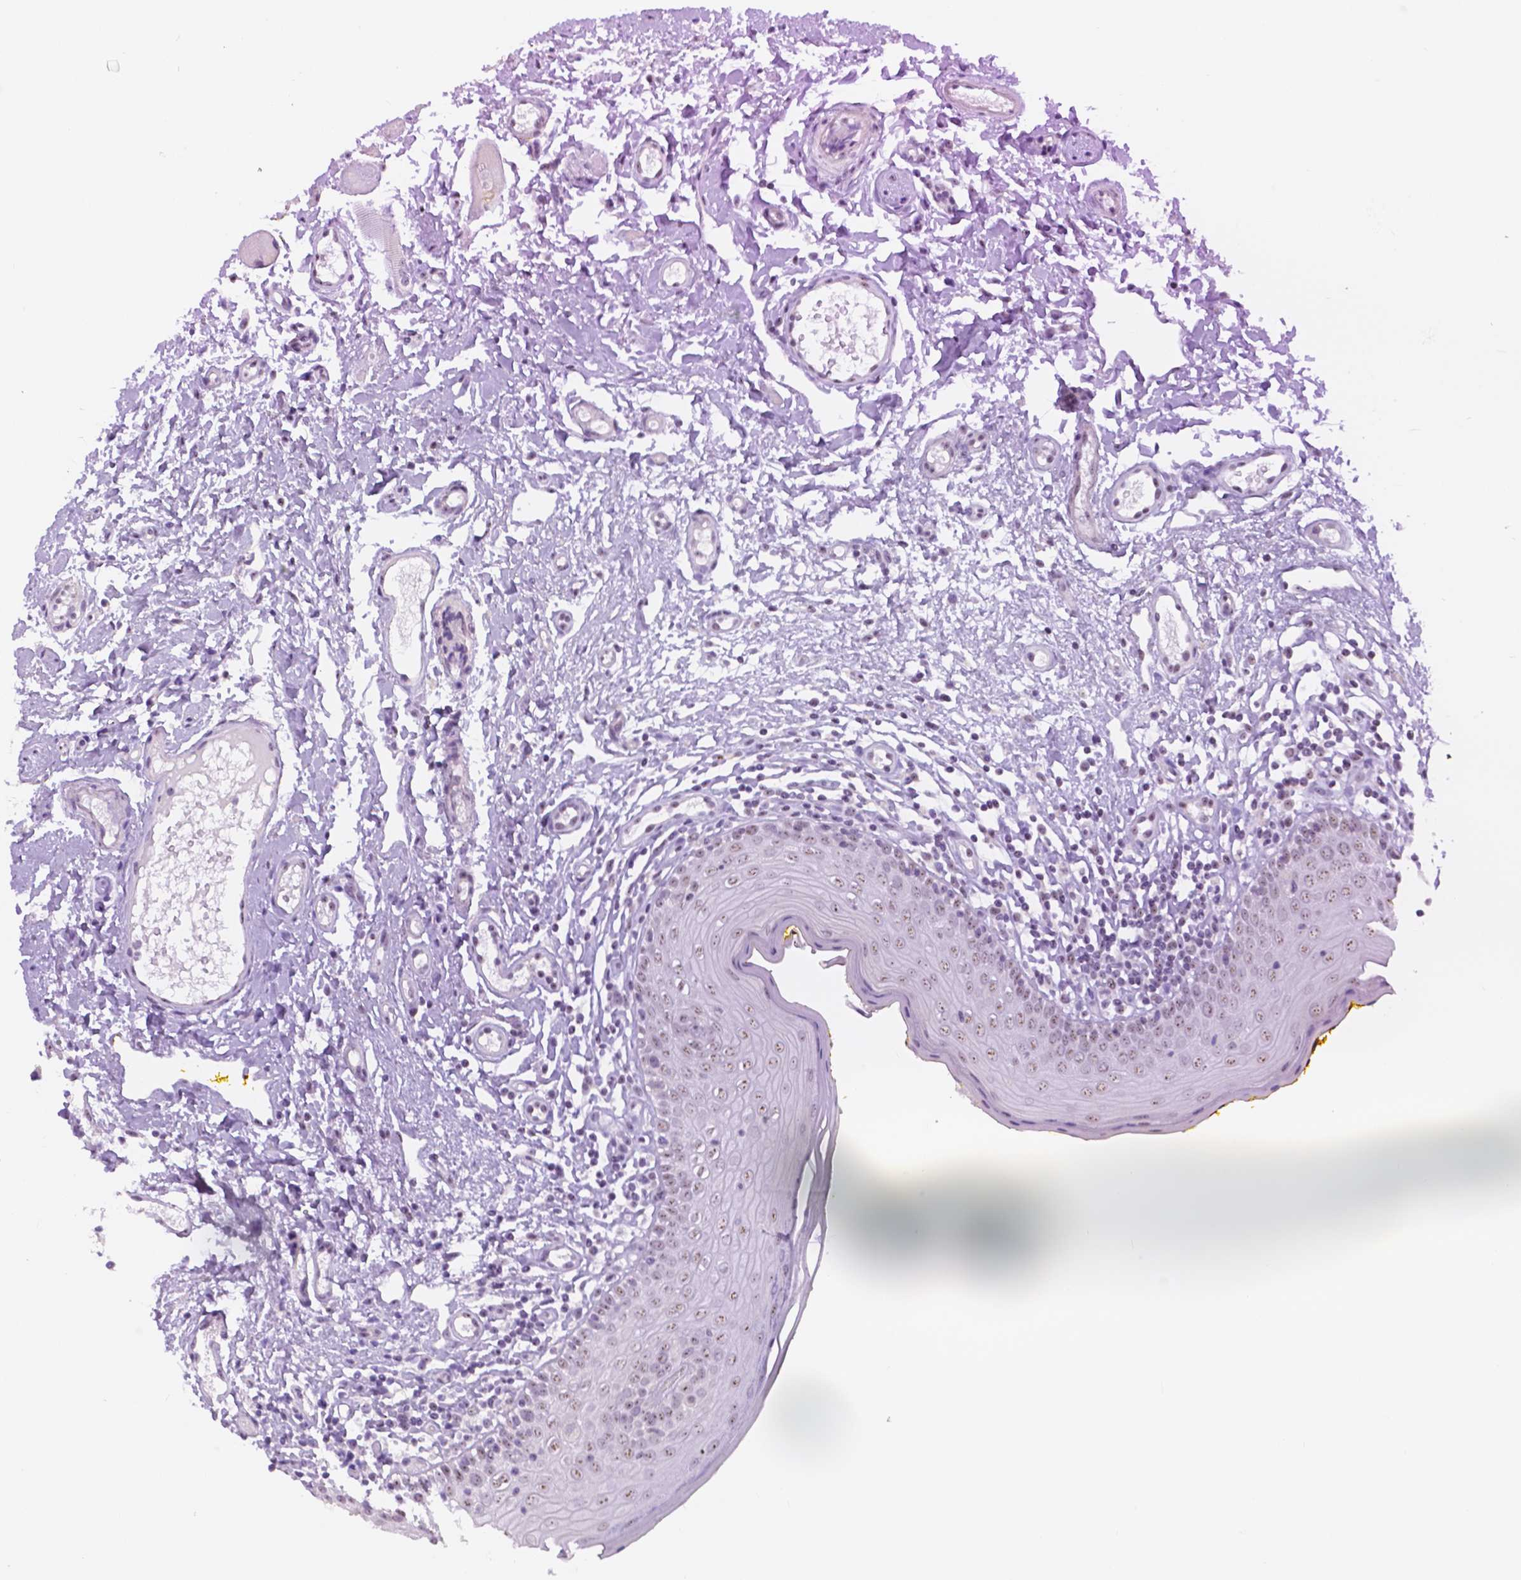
{"staining": {"intensity": "weak", "quantity": ">75%", "location": "nuclear"}, "tissue": "oral mucosa", "cell_type": "Squamous epithelial cells", "image_type": "normal", "snomed": [{"axis": "morphology", "description": "Normal tissue, NOS"}, {"axis": "topography", "description": "Oral tissue"}, {"axis": "topography", "description": "Tounge, NOS"}], "caption": "Immunohistochemical staining of normal oral mucosa displays low levels of weak nuclear positivity in approximately >75% of squamous epithelial cells. (DAB (3,3'-diaminobenzidine) IHC with brightfield microscopy, high magnification).", "gene": "NHP2", "patient": {"sex": "female", "age": 58}}